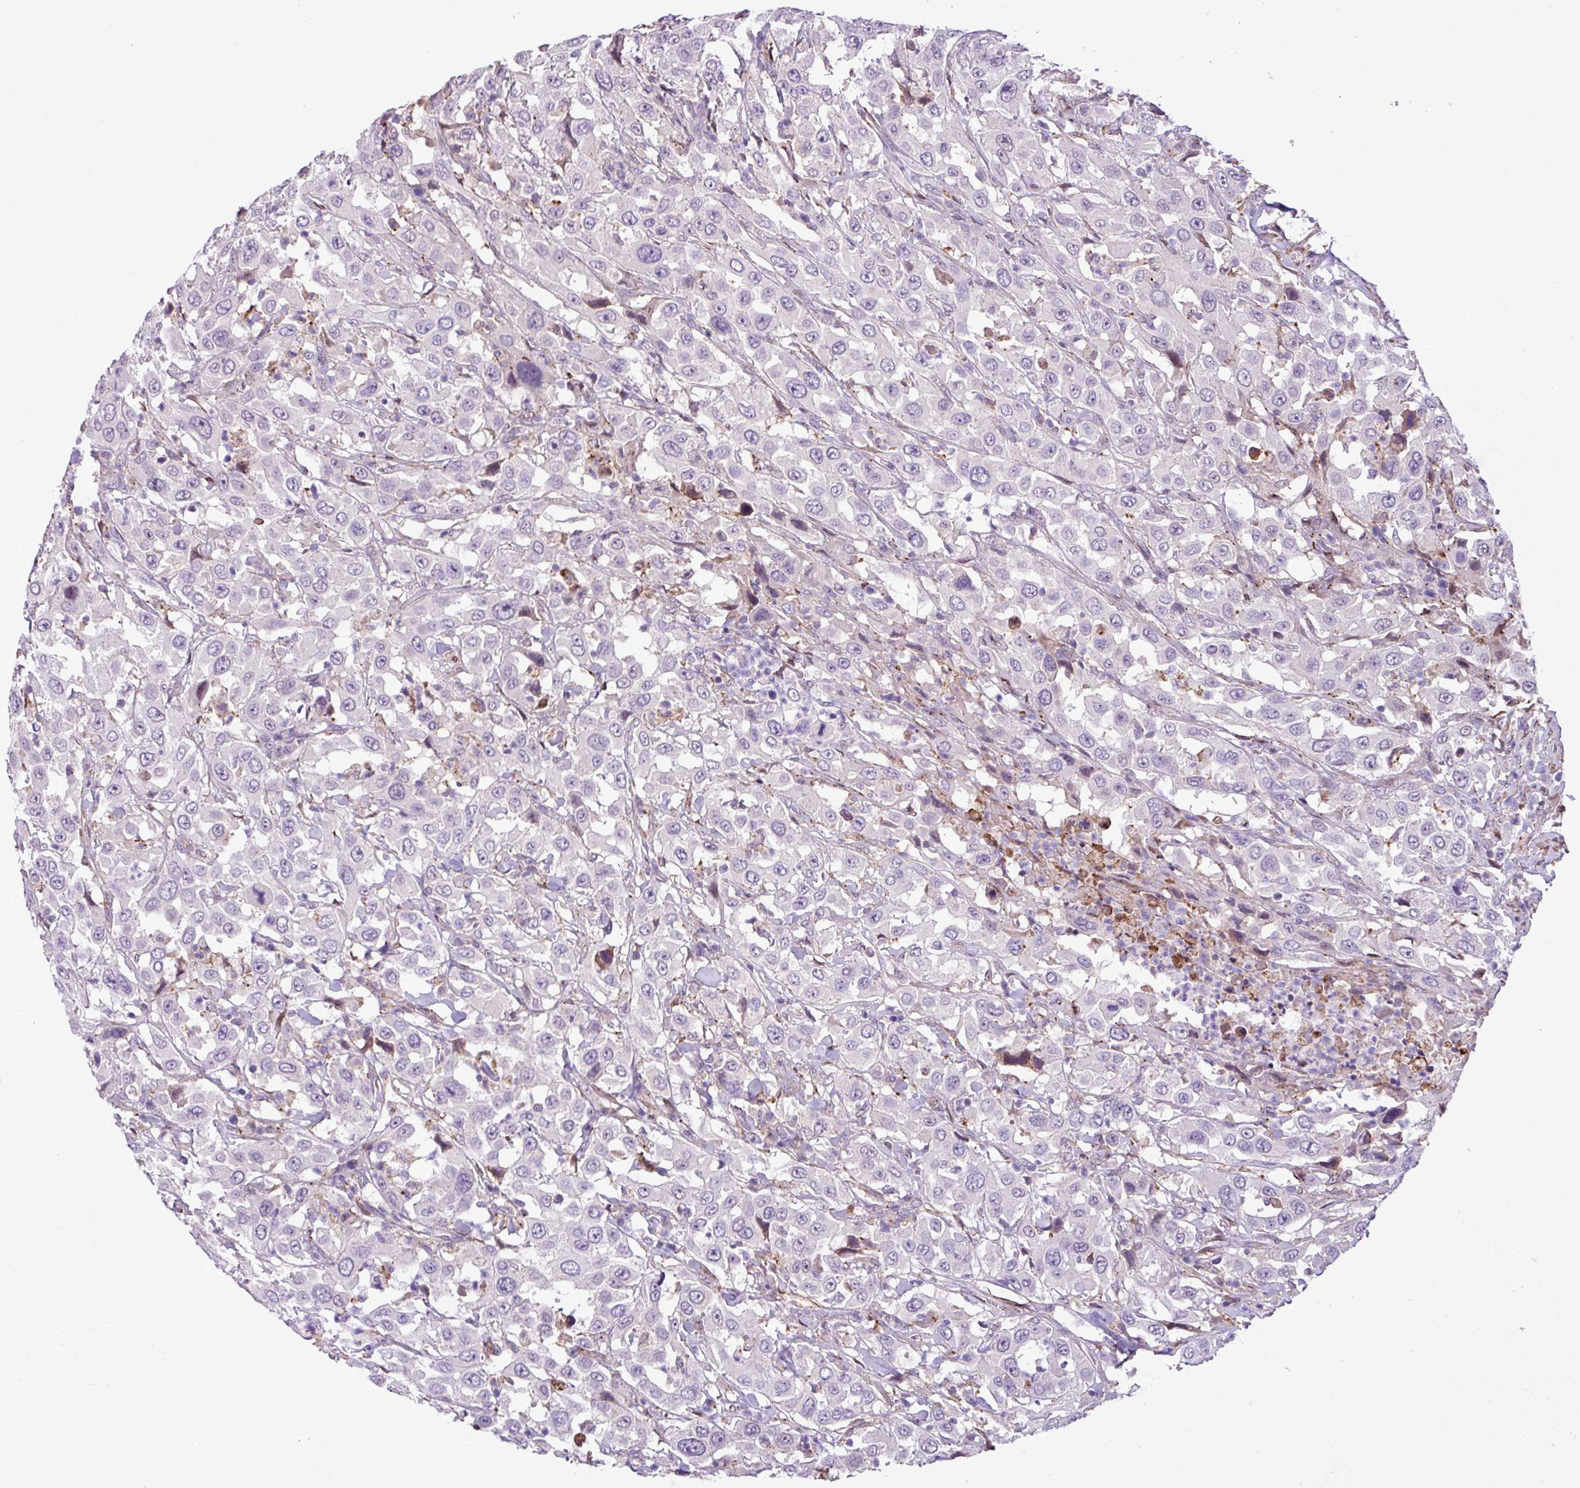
{"staining": {"intensity": "negative", "quantity": "none", "location": "none"}, "tissue": "urothelial cancer", "cell_type": "Tumor cells", "image_type": "cancer", "snomed": [{"axis": "morphology", "description": "Urothelial carcinoma, High grade"}, {"axis": "topography", "description": "Urinary bladder"}], "caption": "Tumor cells are negative for brown protein staining in urothelial carcinoma (high-grade).", "gene": "RPP25L", "patient": {"sex": "male", "age": 61}}